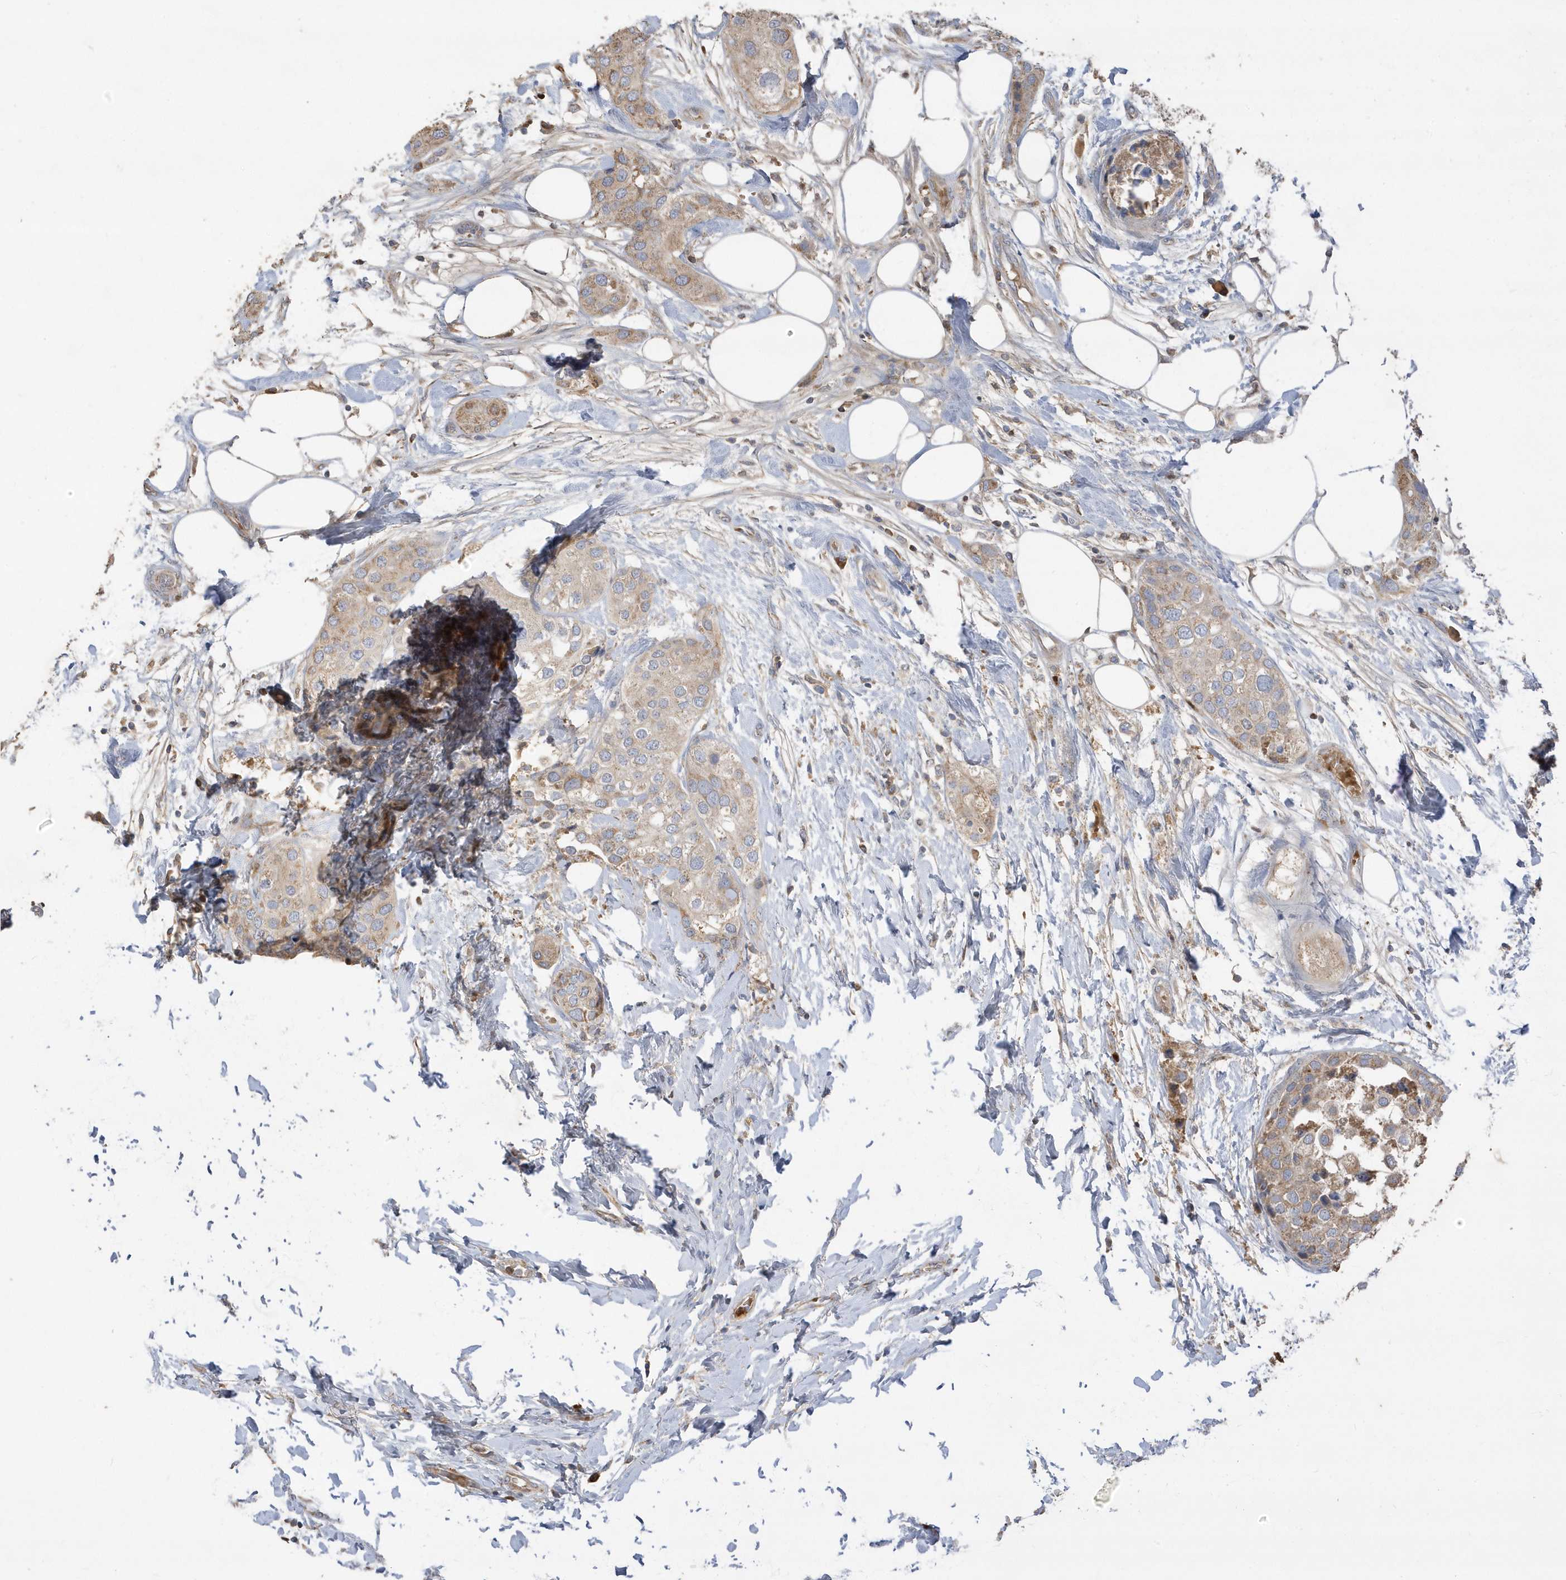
{"staining": {"intensity": "weak", "quantity": "<25%", "location": "cytoplasmic/membranous"}, "tissue": "urothelial cancer", "cell_type": "Tumor cells", "image_type": "cancer", "snomed": [{"axis": "morphology", "description": "Urothelial carcinoma, High grade"}, {"axis": "topography", "description": "Urinary bladder"}], "caption": "An immunohistochemistry (IHC) photomicrograph of urothelial cancer is shown. There is no staining in tumor cells of urothelial cancer. Brightfield microscopy of IHC stained with DAB (3,3'-diaminobenzidine) (brown) and hematoxylin (blue), captured at high magnification.", "gene": "DPP9", "patient": {"sex": "male", "age": 64}}